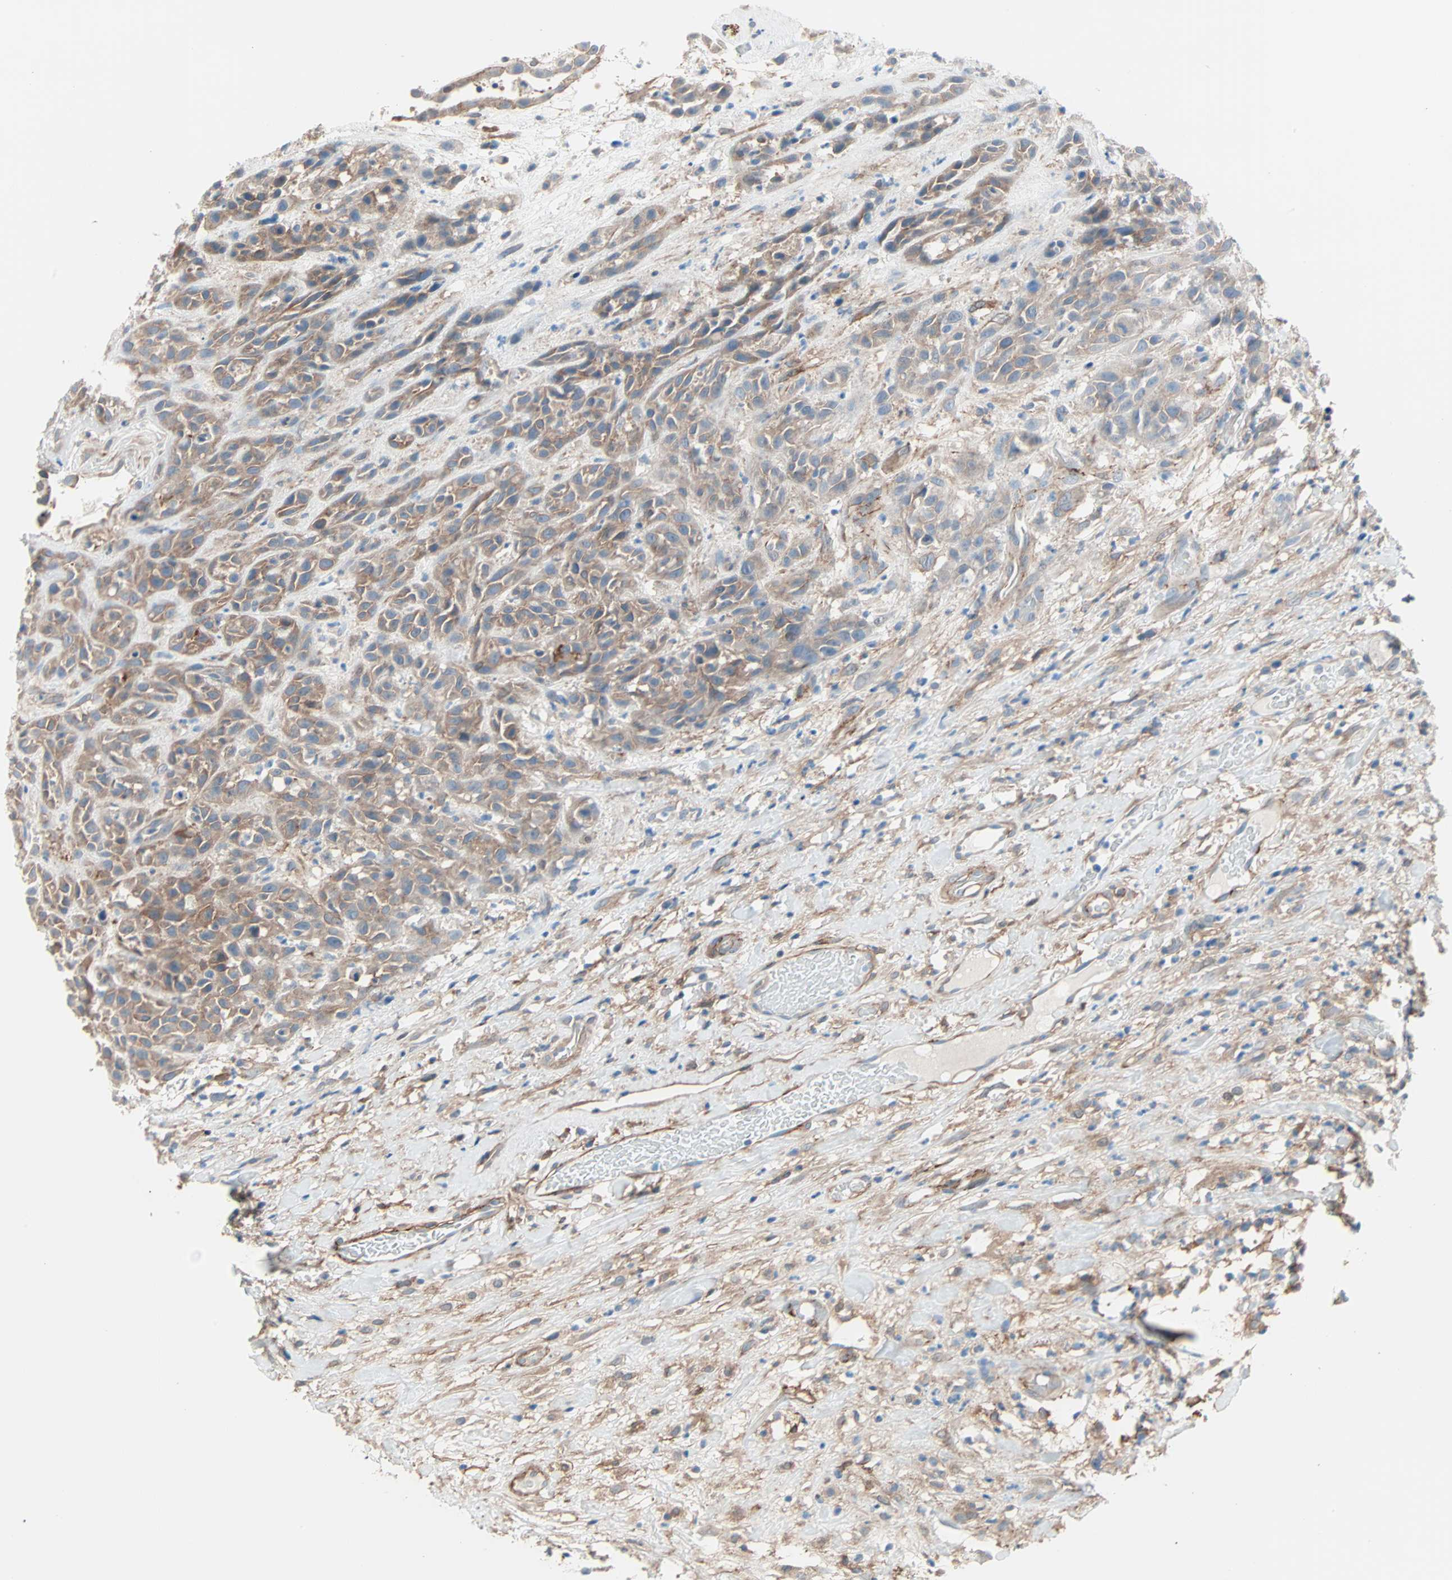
{"staining": {"intensity": "moderate", "quantity": ">75%", "location": "cytoplasmic/membranous"}, "tissue": "head and neck cancer", "cell_type": "Tumor cells", "image_type": "cancer", "snomed": [{"axis": "morphology", "description": "Normal tissue, NOS"}, {"axis": "morphology", "description": "Squamous cell carcinoma, NOS"}, {"axis": "topography", "description": "Cartilage tissue"}, {"axis": "topography", "description": "Head-Neck"}], "caption": "Protein expression analysis of human head and neck squamous cell carcinoma reveals moderate cytoplasmic/membranous expression in about >75% of tumor cells. (Brightfield microscopy of DAB IHC at high magnification).", "gene": "EPB41L2", "patient": {"sex": "male", "age": 62}}